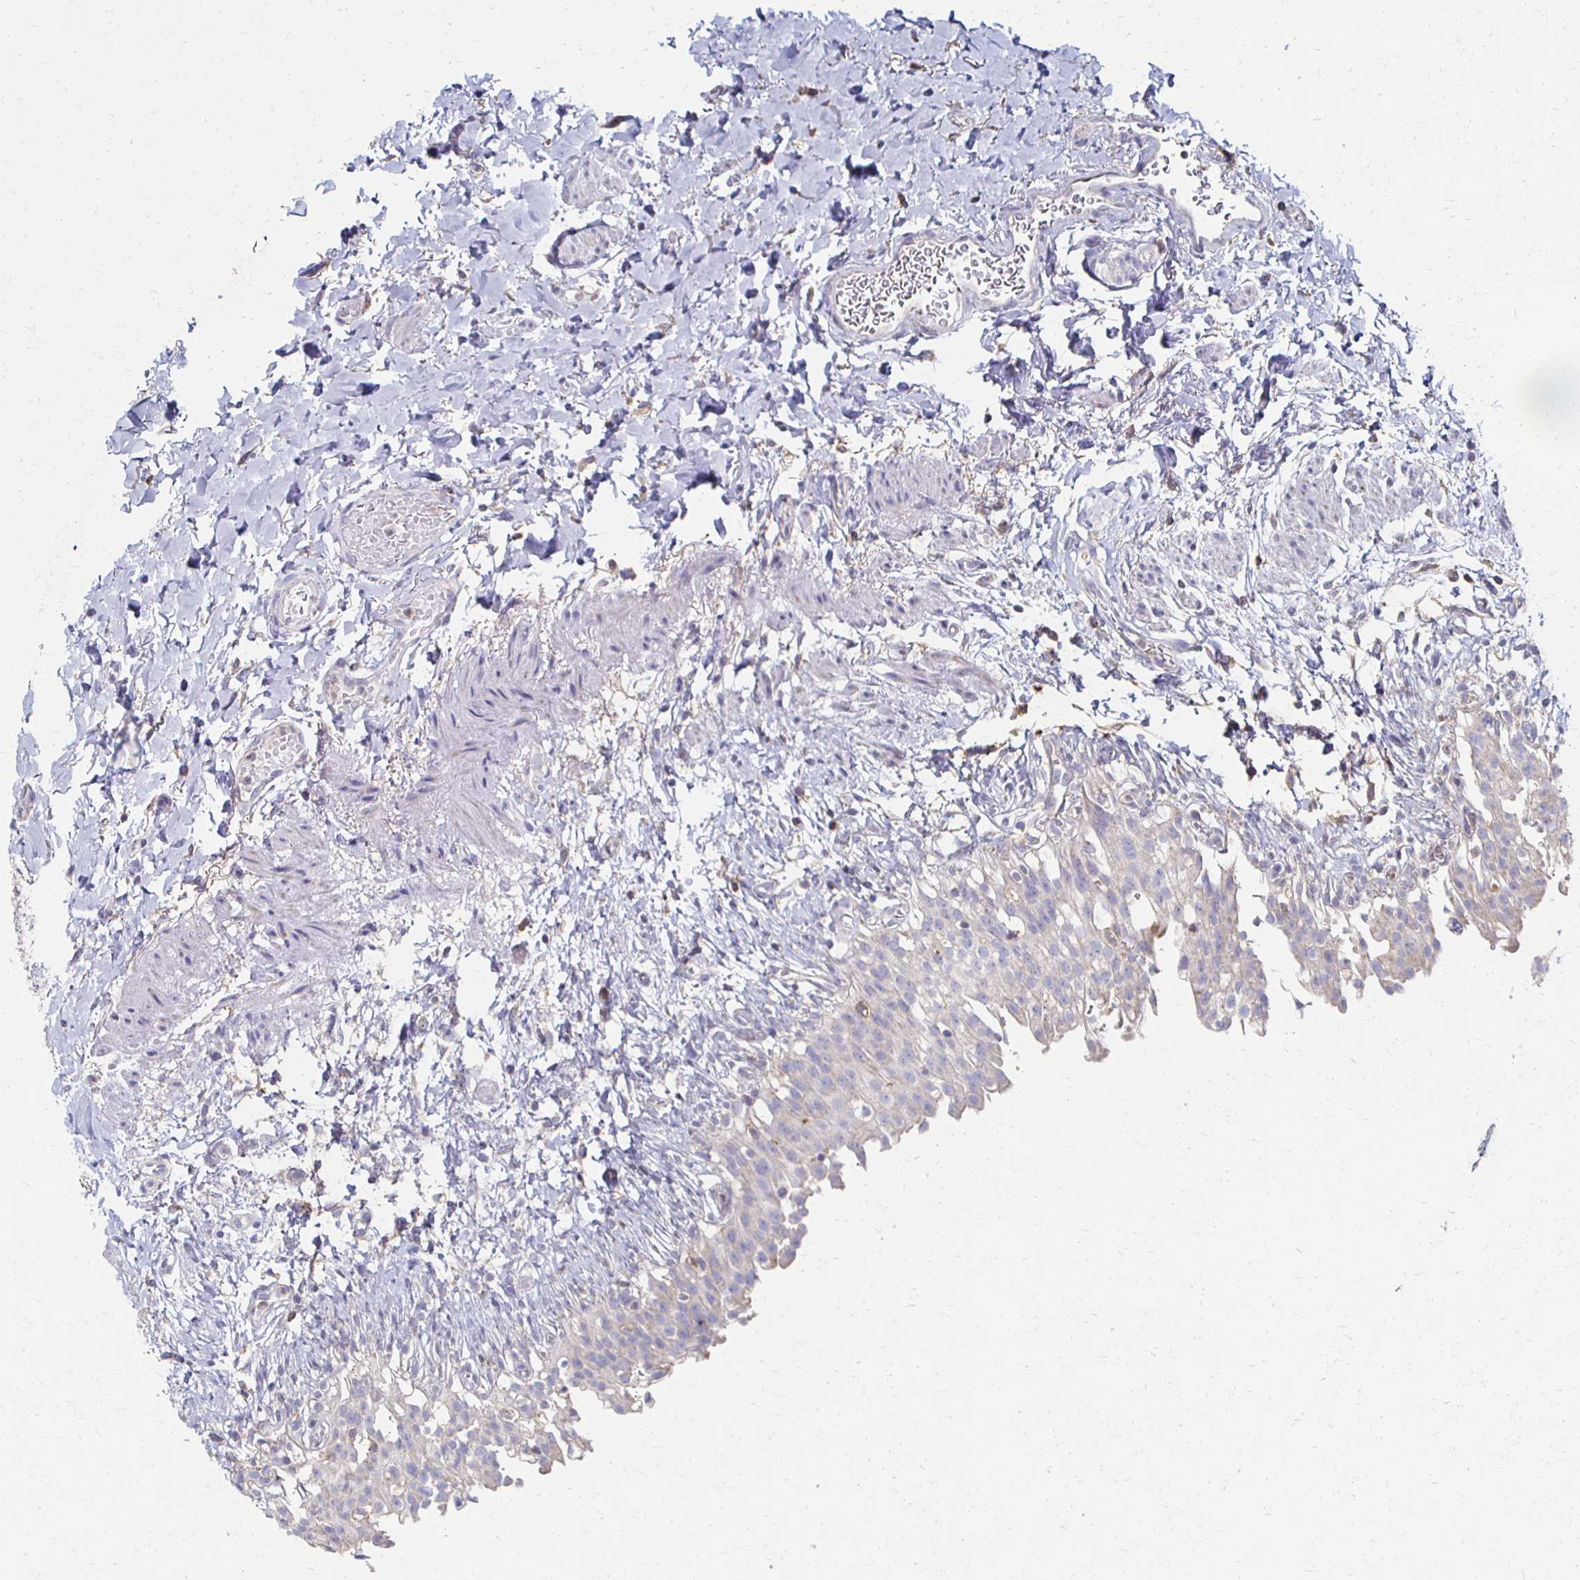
{"staining": {"intensity": "weak", "quantity": "<25%", "location": "cytoplasmic/membranous"}, "tissue": "urinary bladder", "cell_type": "Urothelial cells", "image_type": "normal", "snomed": [{"axis": "morphology", "description": "Normal tissue, NOS"}, {"axis": "topography", "description": "Urinary bladder"}, {"axis": "topography", "description": "Peripheral nerve tissue"}], "caption": "DAB (3,3'-diaminobenzidine) immunohistochemical staining of normal human urinary bladder displays no significant expression in urothelial cells. (Stains: DAB (3,3'-diaminobenzidine) IHC with hematoxylin counter stain, Microscopy: brightfield microscopy at high magnification).", "gene": "CX3CR1", "patient": {"sex": "female", "age": 60}}